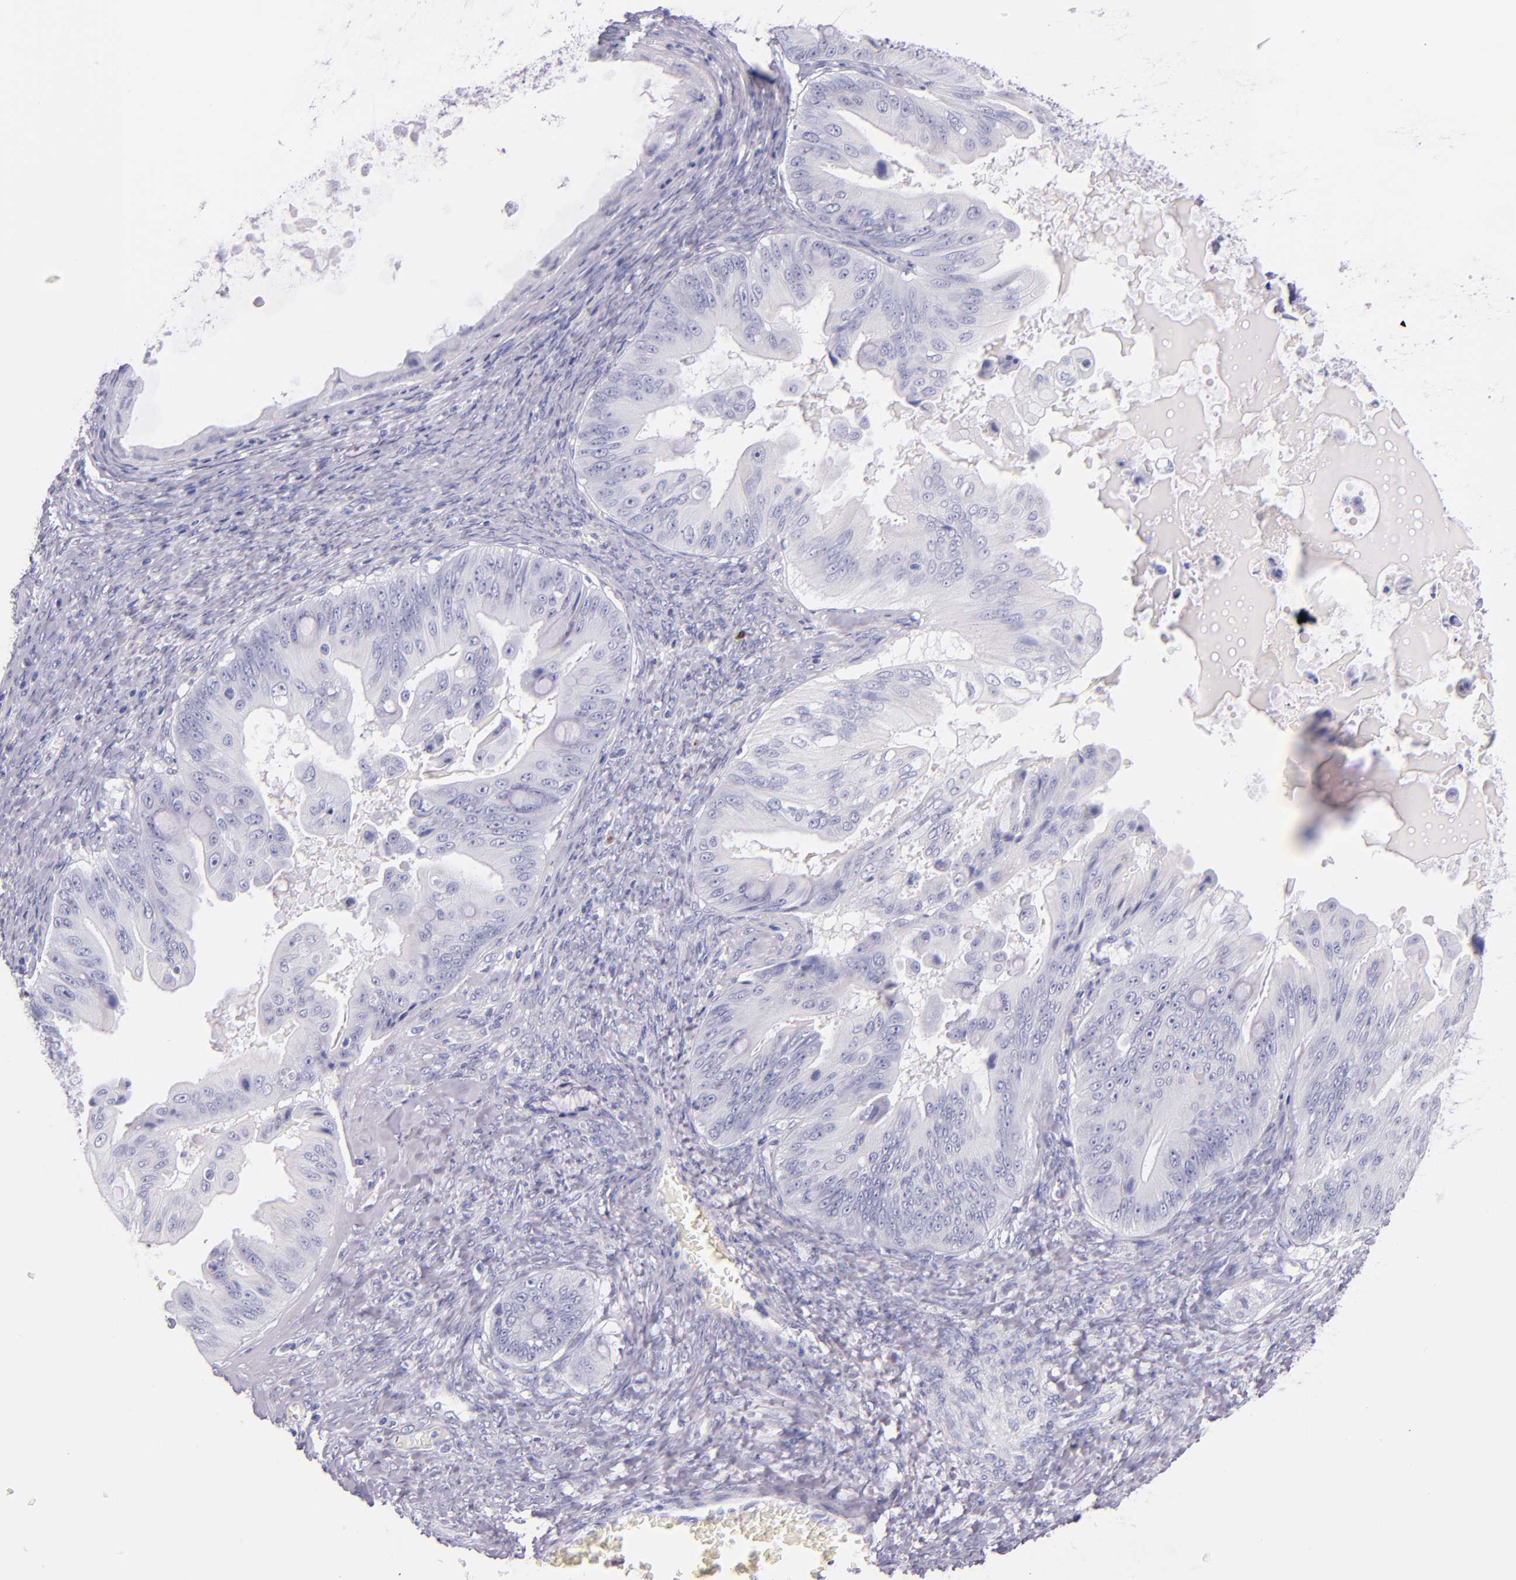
{"staining": {"intensity": "negative", "quantity": "none", "location": "none"}, "tissue": "ovarian cancer", "cell_type": "Tumor cells", "image_type": "cancer", "snomed": [{"axis": "morphology", "description": "Cystadenocarcinoma, mucinous, NOS"}, {"axis": "topography", "description": "Ovary"}], "caption": "IHC photomicrograph of ovarian cancer (mucinous cystadenocarcinoma) stained for a protein (brown), which displays no positivity in tumor cells.", "gene": "IRF4", "patient": {"sex": "female", "age": 37}}